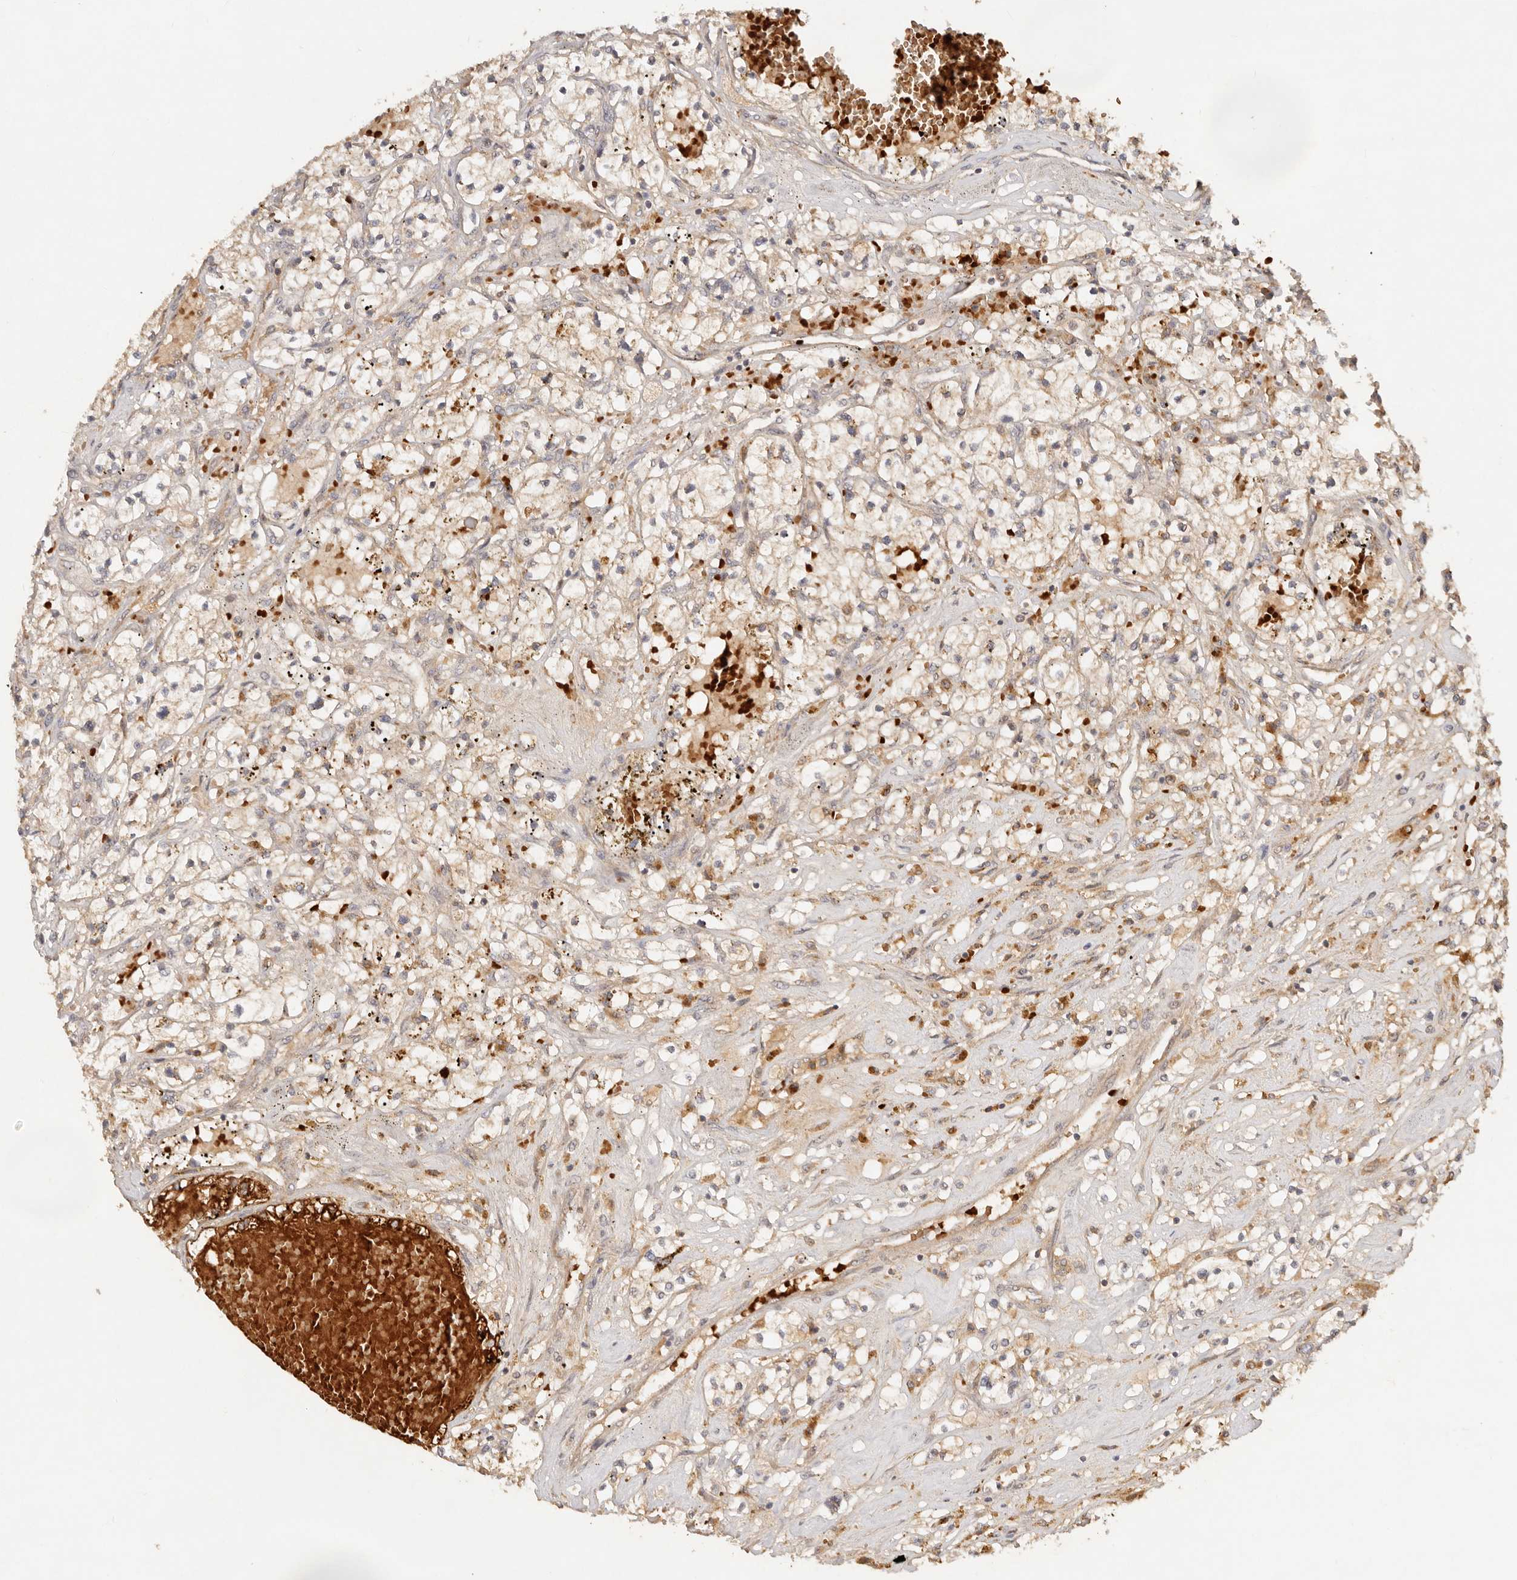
{"staining": {"intensity": "moderate", "quantity": "25%-75%", "location": "cytoplasmic/membranous"}, "tissue": "renal cancer", "cell_type": "Tumor cells", "image_type": "cancer", "snomed": [{"axis": "morphology", "description": "Normal tissue, NOS"}, {"axis": "morphology", "description": "Adenocarcinoma, NOS"}, {"axis": "topography", "description": "Kidney"}], "caption": "Protein analysis of renal cancer tissue reveals moderate cytoplasmic/membranous positivity in about 25%-75% of tumor cells.", "gene": "FREM2", "patient": {"sex": "male", "age": 68}}